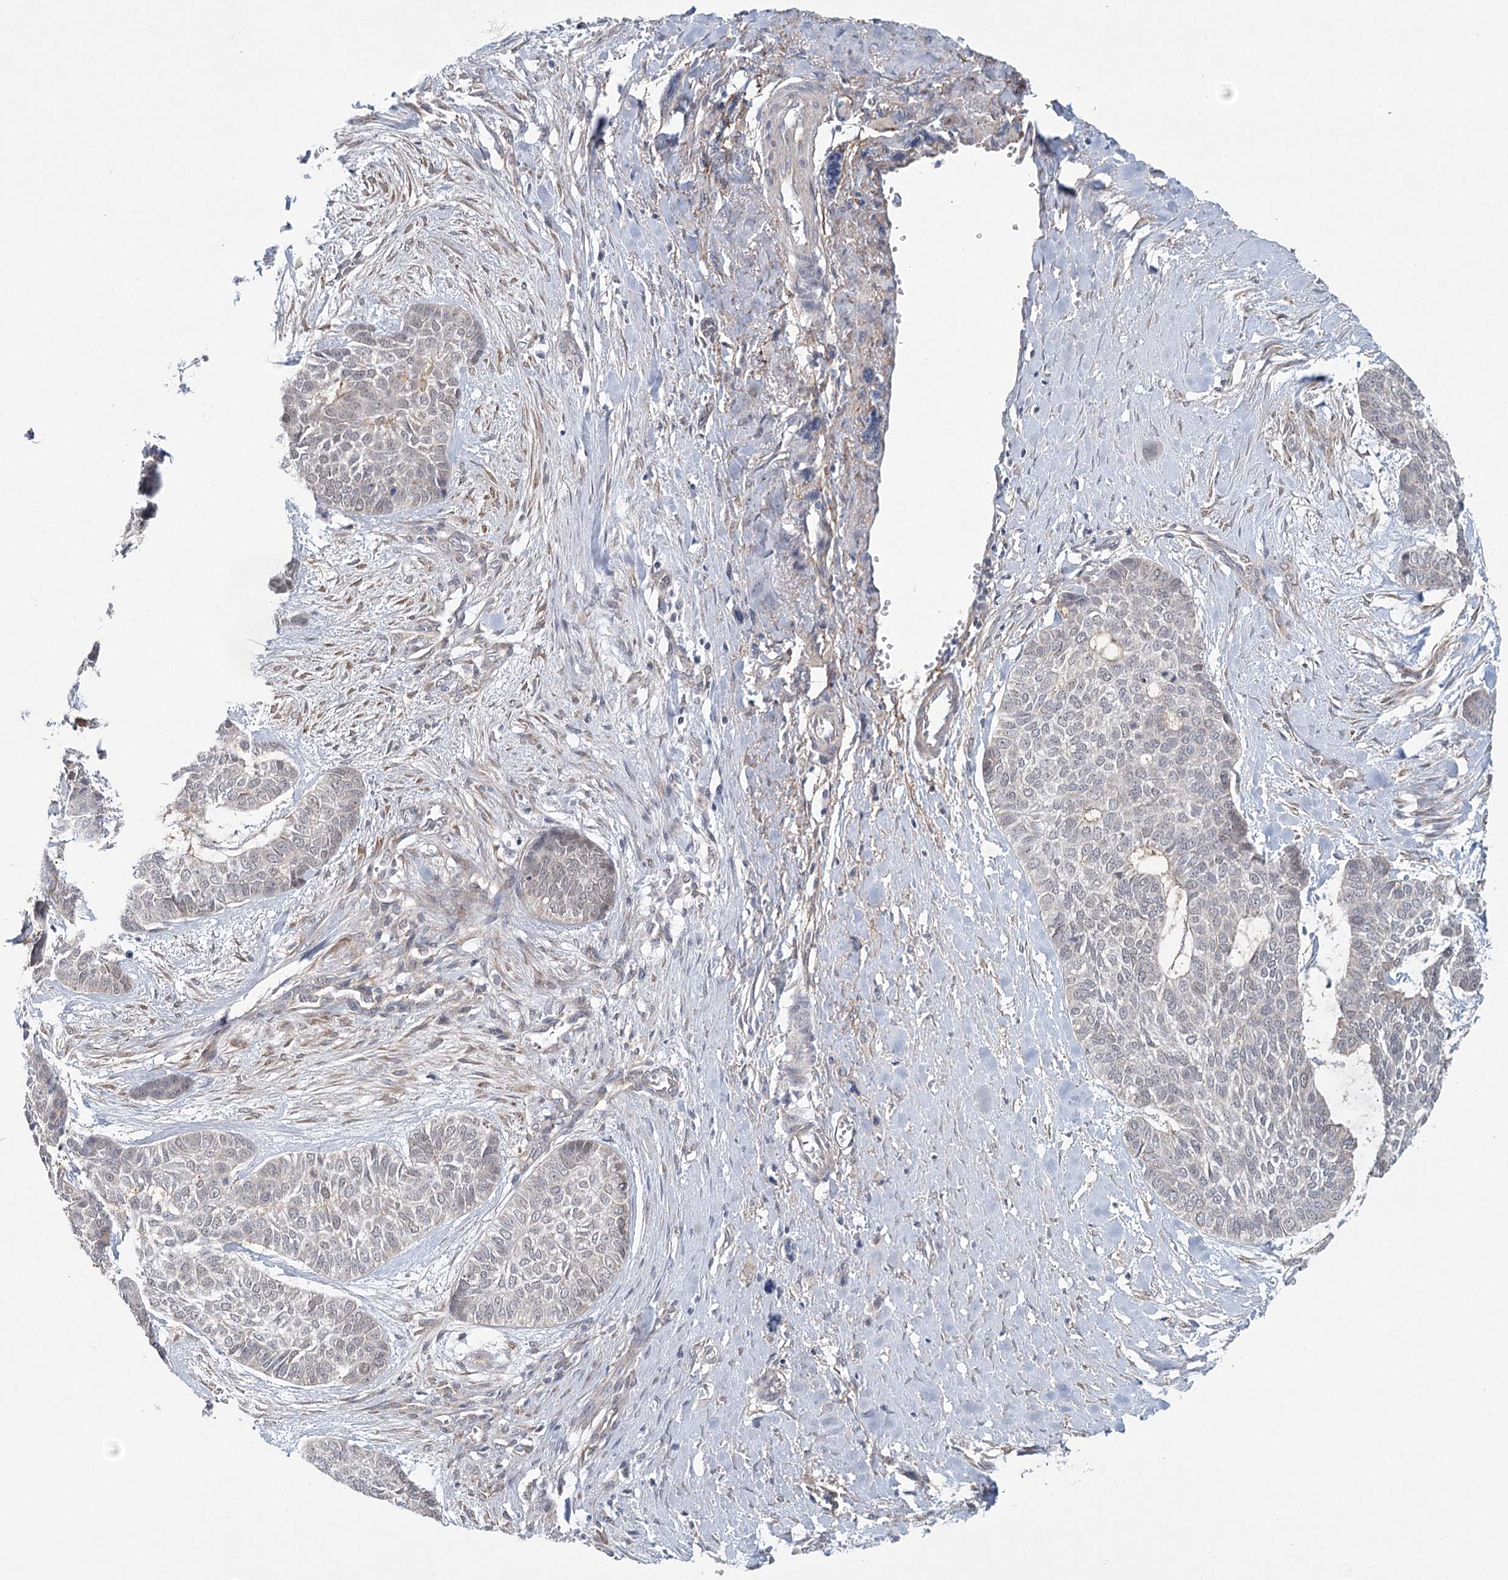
{"staining": {"intensity": "negative", "quantity": "none", "location": "none"}, "tissue": "skin cancer", "cell_type": "Tumor cells", "image_type": "cancer", "snomed": [{"axis": "morphology", "description": "Basal cell carcinoma"}, {"axis": "topography", "description": "Skin"}], "caption": "Immunohistochemistry histopathology image of neoplastic tissue: human skin basal cell carcinoma stained with DAB shows no significant protein expression in tumor cells.", "gene": "MED28", "patient": {"sex": "female", "age": 64}}